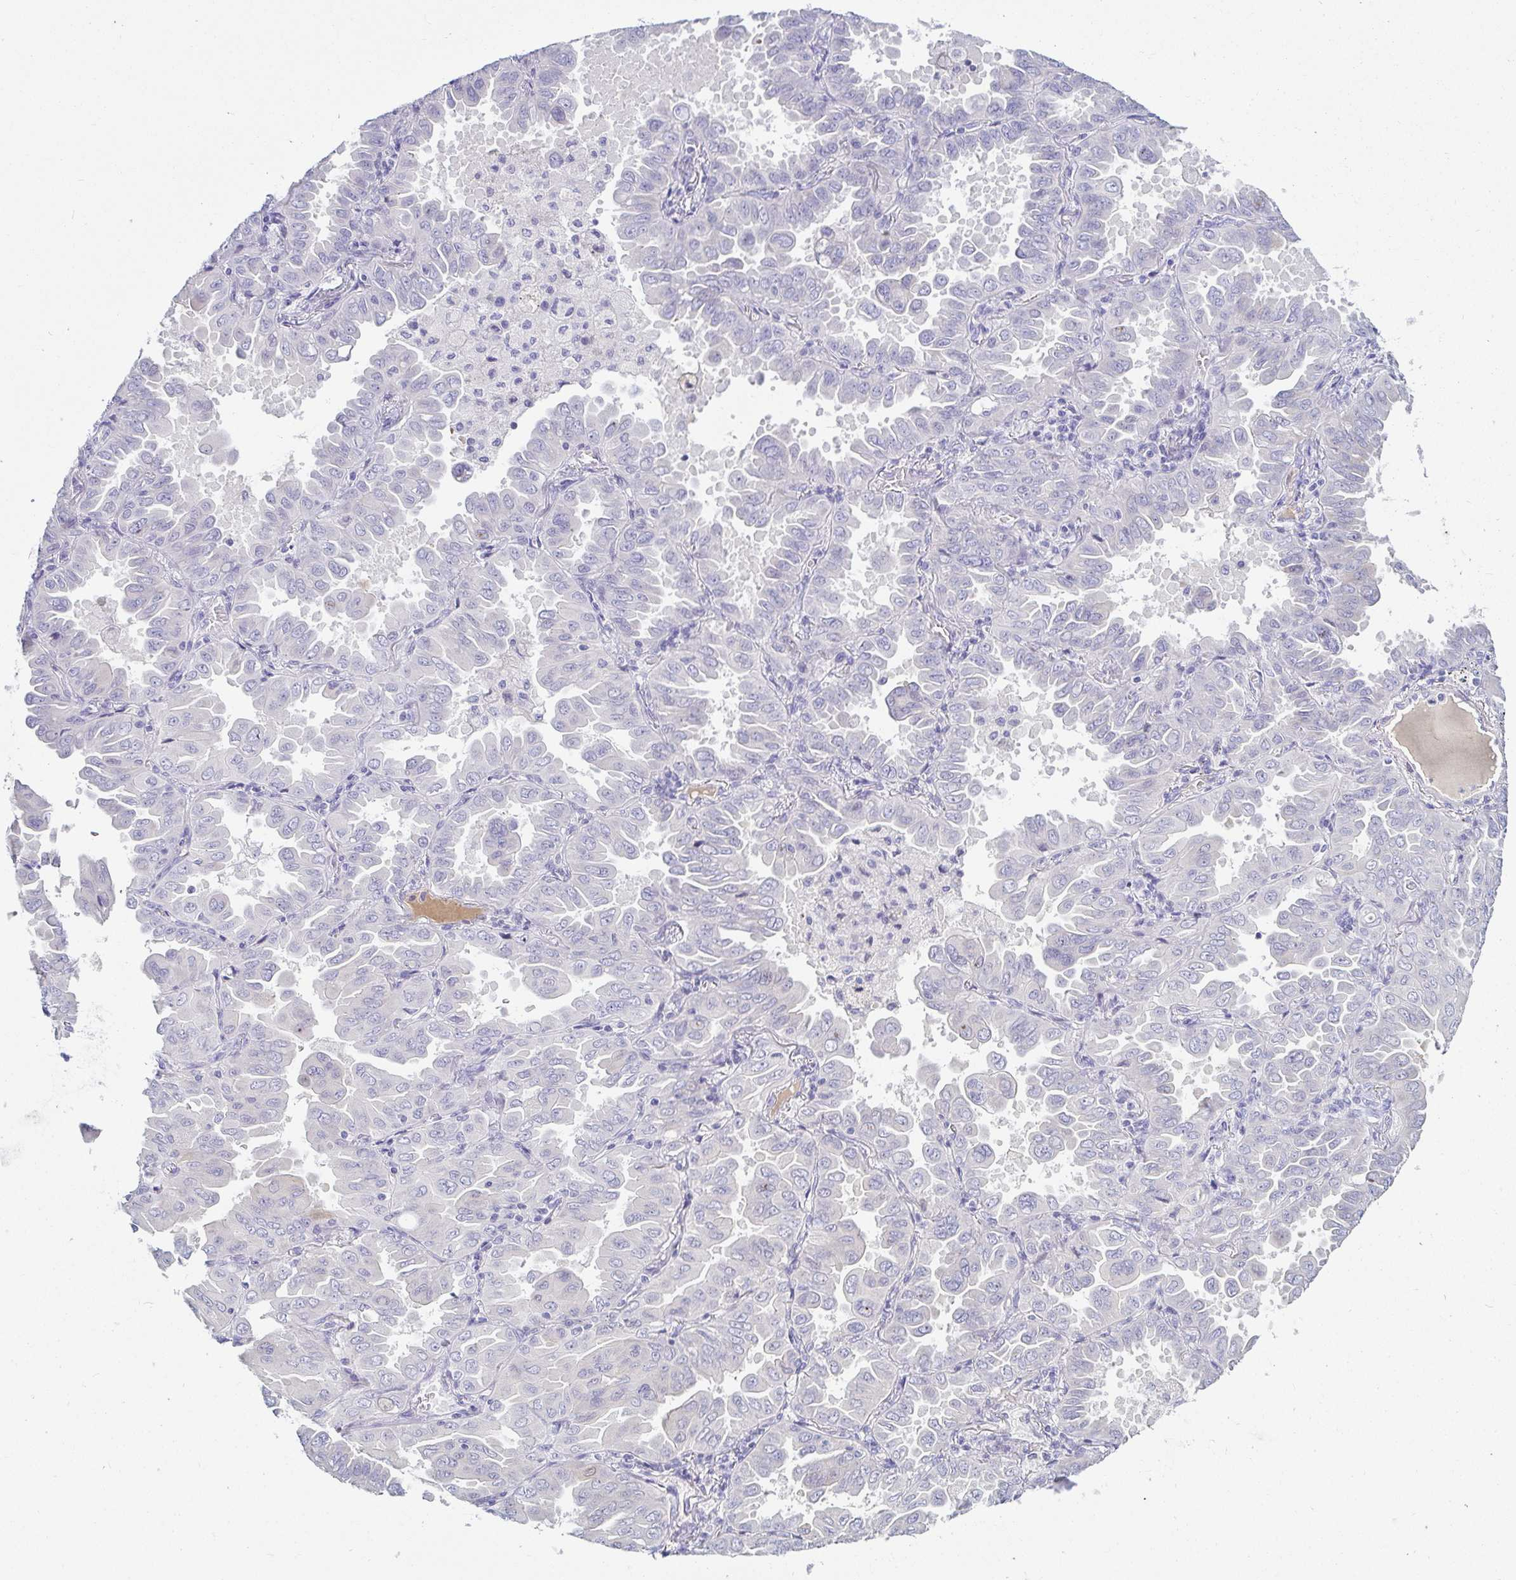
{"staining": {"intensity": "negative", "quantity": "none", "location": "none"}, "tissue": "lung cancer", "cell_type": "Tumor cells", "image_type": "cancer", "snomed": [{"axis": "morphology", "description": "Adenocarcinoma, NOS"}, {"axis": "topography", "description": "Lung"}], "caption": "High magnification brightfield microscopy of lung adenocarcinoma stained with DAB (3,3'-diaminobenzidine) (brown) and counterstained with hematoxylin (blue): tumor cells show no significant staining.", "gene": "C4orf17", "patient": {"sex": "male", "age": 64}}